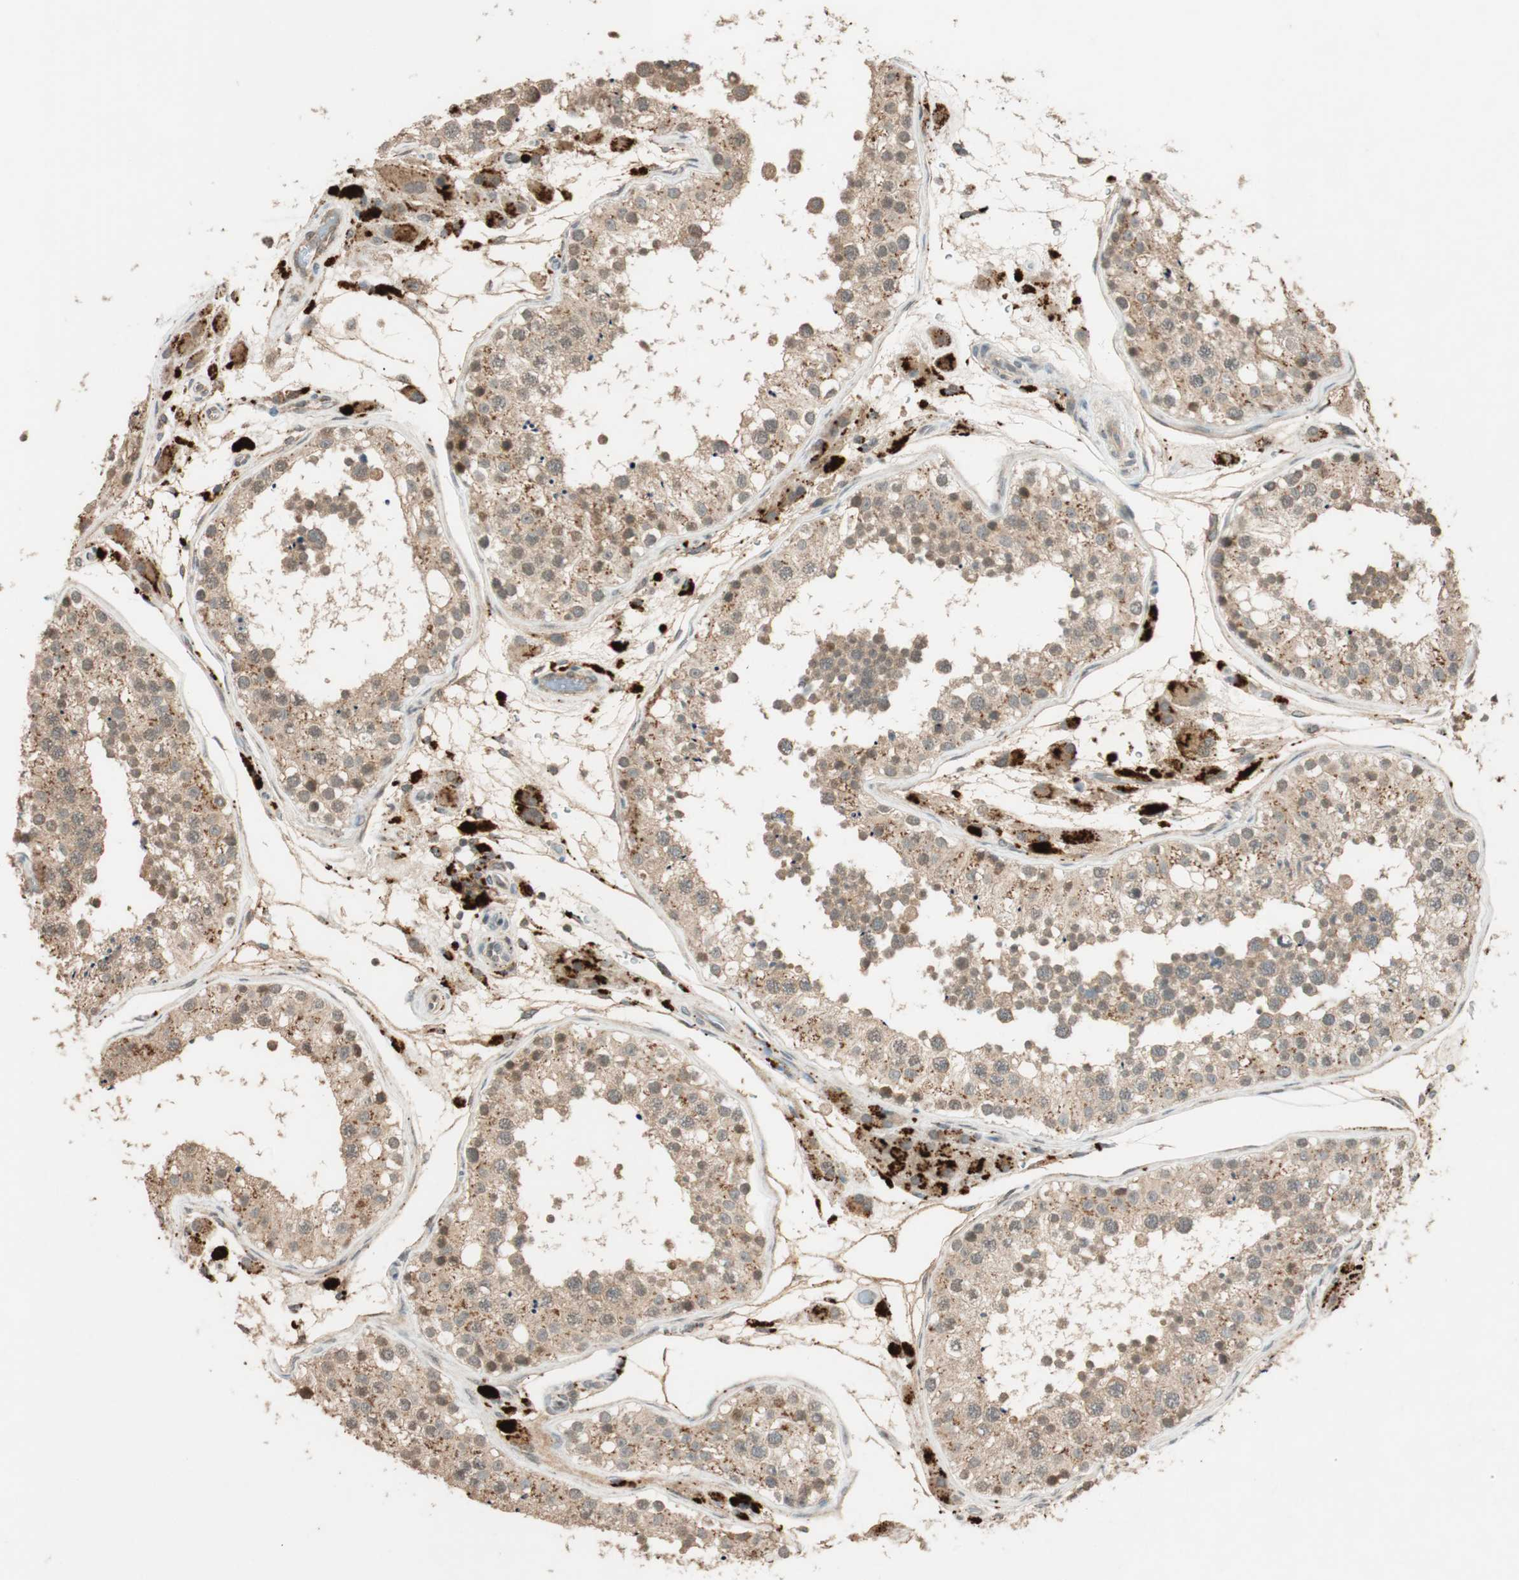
{"staining": {"intensity": "weak", "quantity": ">75%", "location": "cytoplasmic/membranous"}, "tissue": "testis", "cell_type": "Cells in seminiferous ducts", "image_type": "normal", "snomed": [{"axis": "morphology", "description": "Normal tissue, NOS"}, {"axis": "topography", "description": "Testis"}], "caption": "A brown stain shows weak cytoplasmic/membranous positivity of a protein in cells in seminiferous ducts of benign human testis. The staining was performed using DAB (3,3'-diaminobenzidine), with brown indicating positive protein expression. Nuclei are stained blue with hematoxylin.", "gene": "GLB1", "patient": {"sex": "male", "age": 26}}